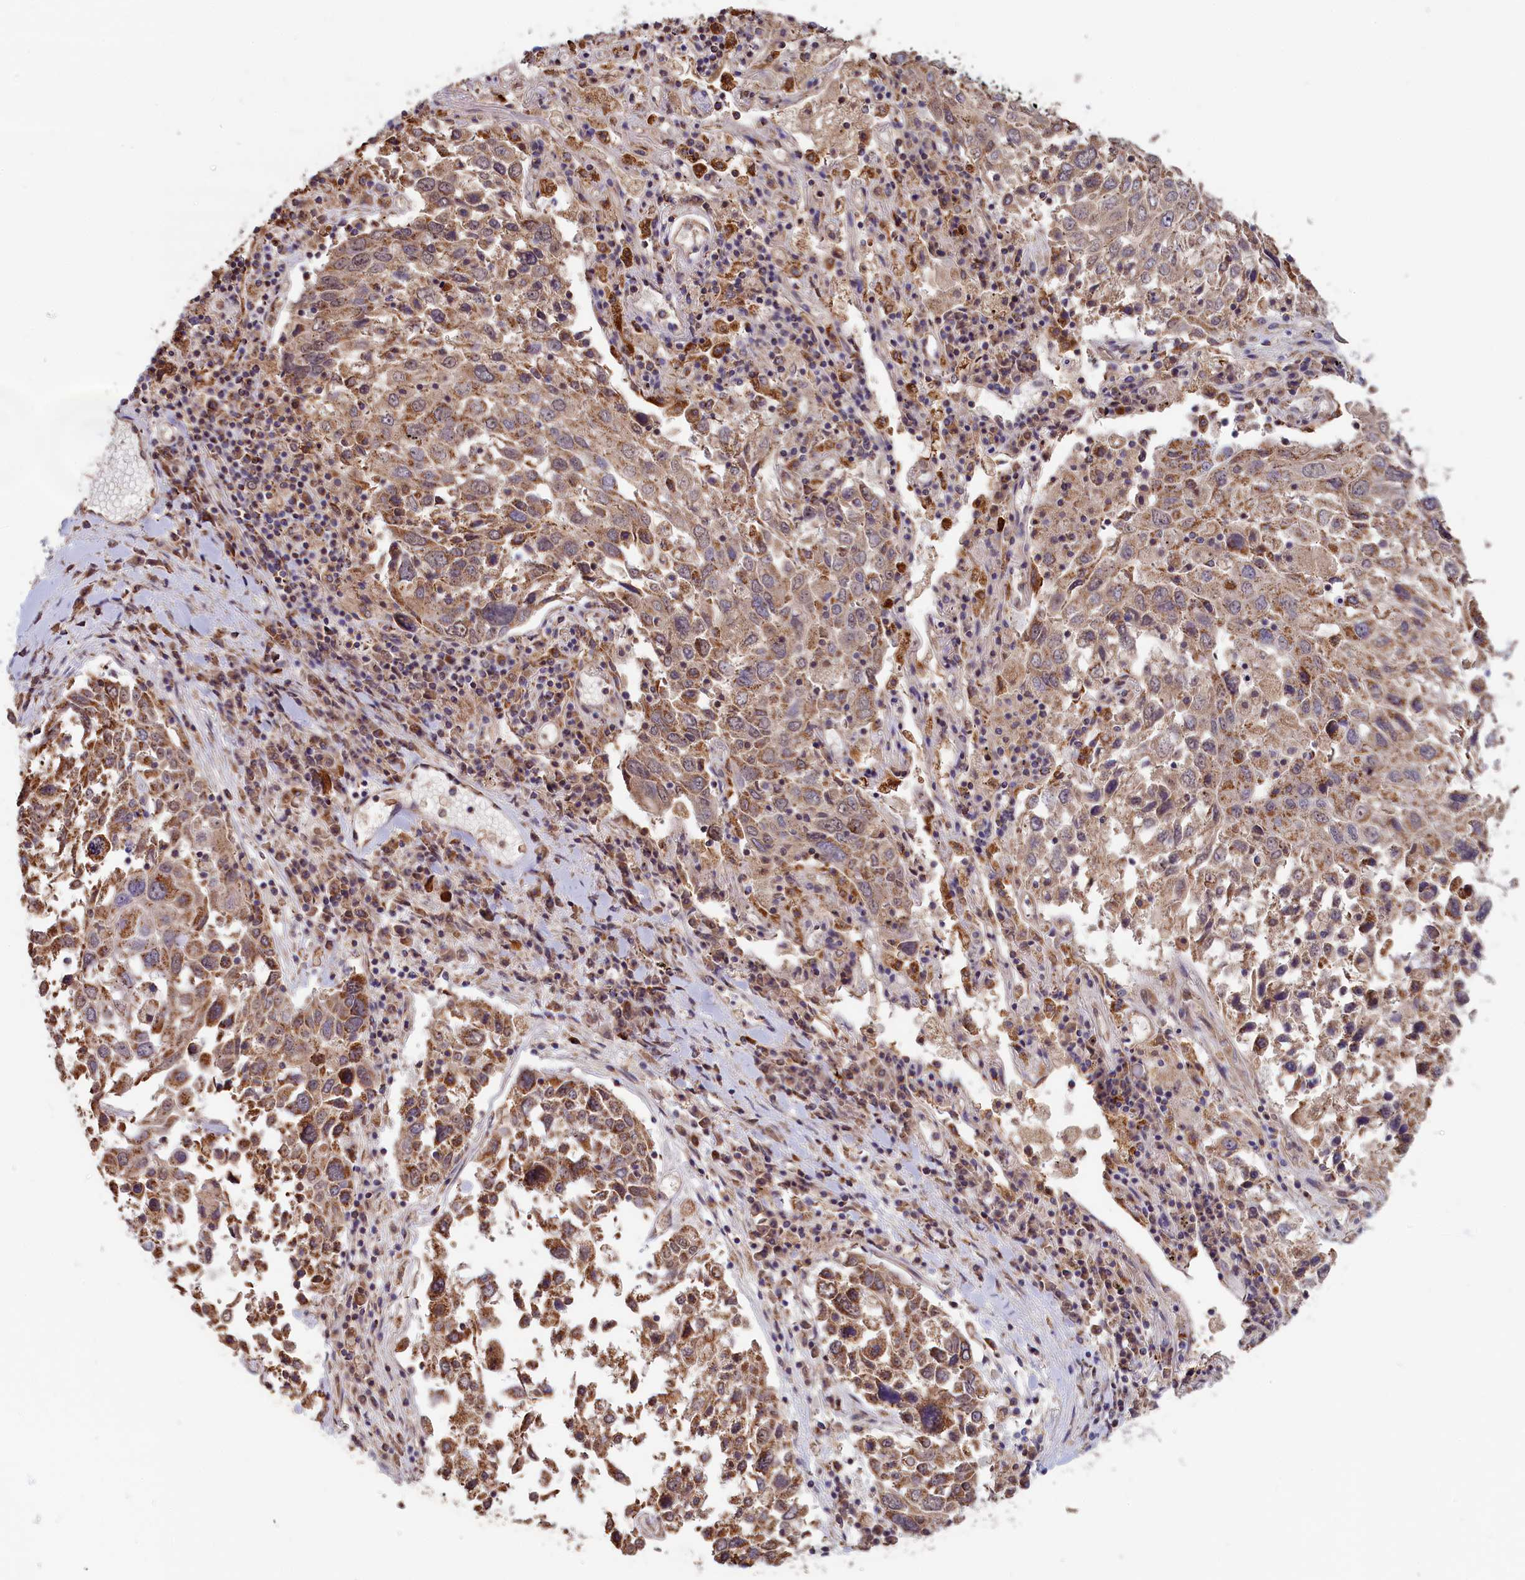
{"staining": {"intensity": "moderate", "quantity": "25%-75%", "location": "cytoplasmic/membranous"}, "tissue": "lung cancer", "cell_type": "Tumor cells", "image_type": "cancer", "snomed": [{"axis": "morphology", "description": "Squamous cell carcinoma, NOS"}, {"axis": "topography", "description": "Lung"}], "caption": "About 25%-75% of tumor cells in human lung cancer show moderate cytoplasmic/membranous protein staining as visualized by brown immunohistochemical staining.", "gene": "ZNF816", "patient": {"sex": "male", "age": 65}}